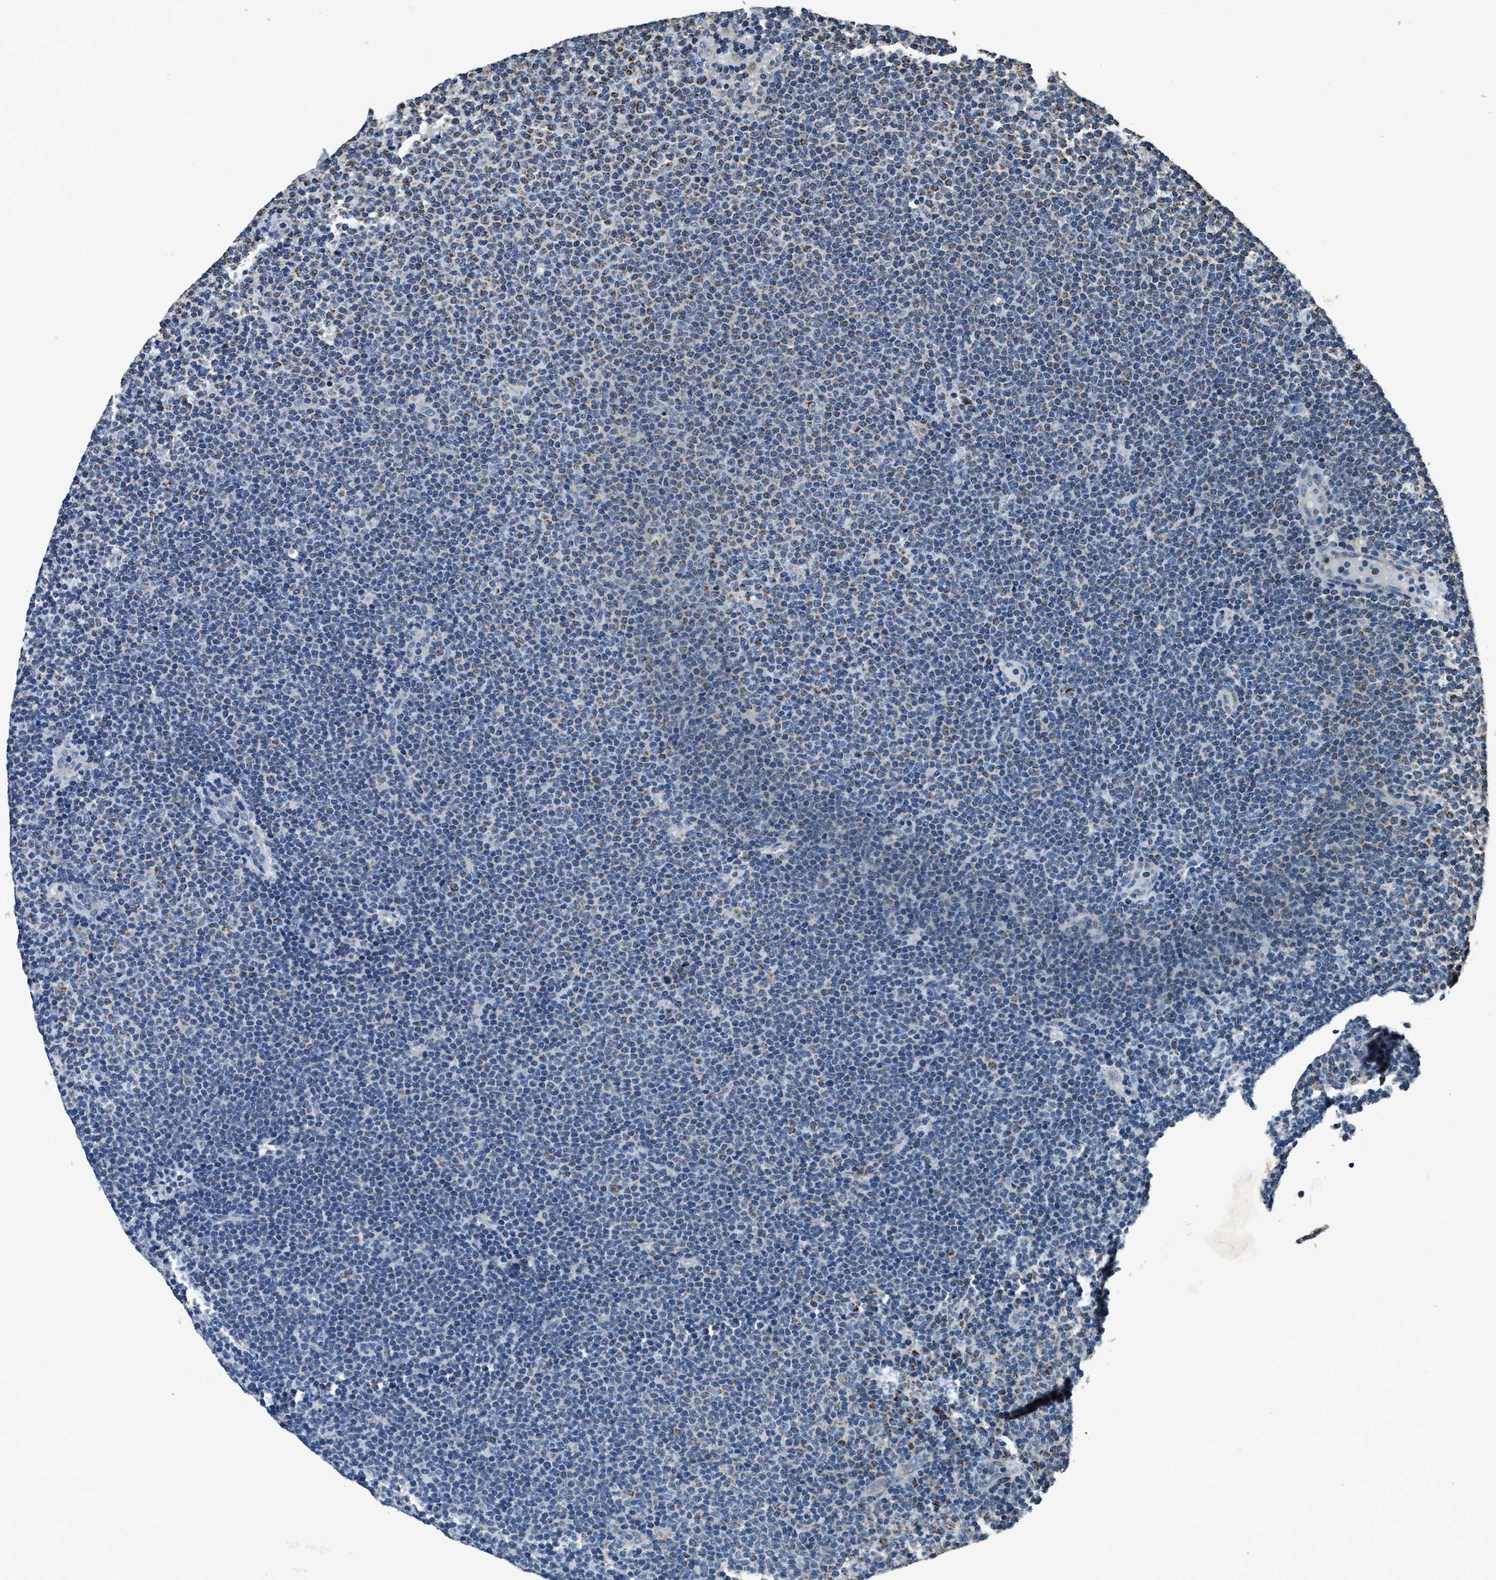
{"staining": {"intensity": "moderate", "quantity": "<25%", "location": "cytoplasmic/membranous"}, "tissue": "lymphoma", "cell_type": "Tumor cells", "image_type": "cancer", "snomed": [{"axis": "morphology", "description": "Malignant lymphoma, non-Hodgkin's type, Low grade"}, {"axis": "topography", "description": "Lymph node"}], "caption": "Protein staining exhibits moderate cytoplasmic/membranous positivity in about <25% of tumor cells in lymphoma. (DAB IHC, brown staining for protein, blue staining for nuclei).", "gene": "ANKFN1", "patient": {"sex": "female", "age": 53}}